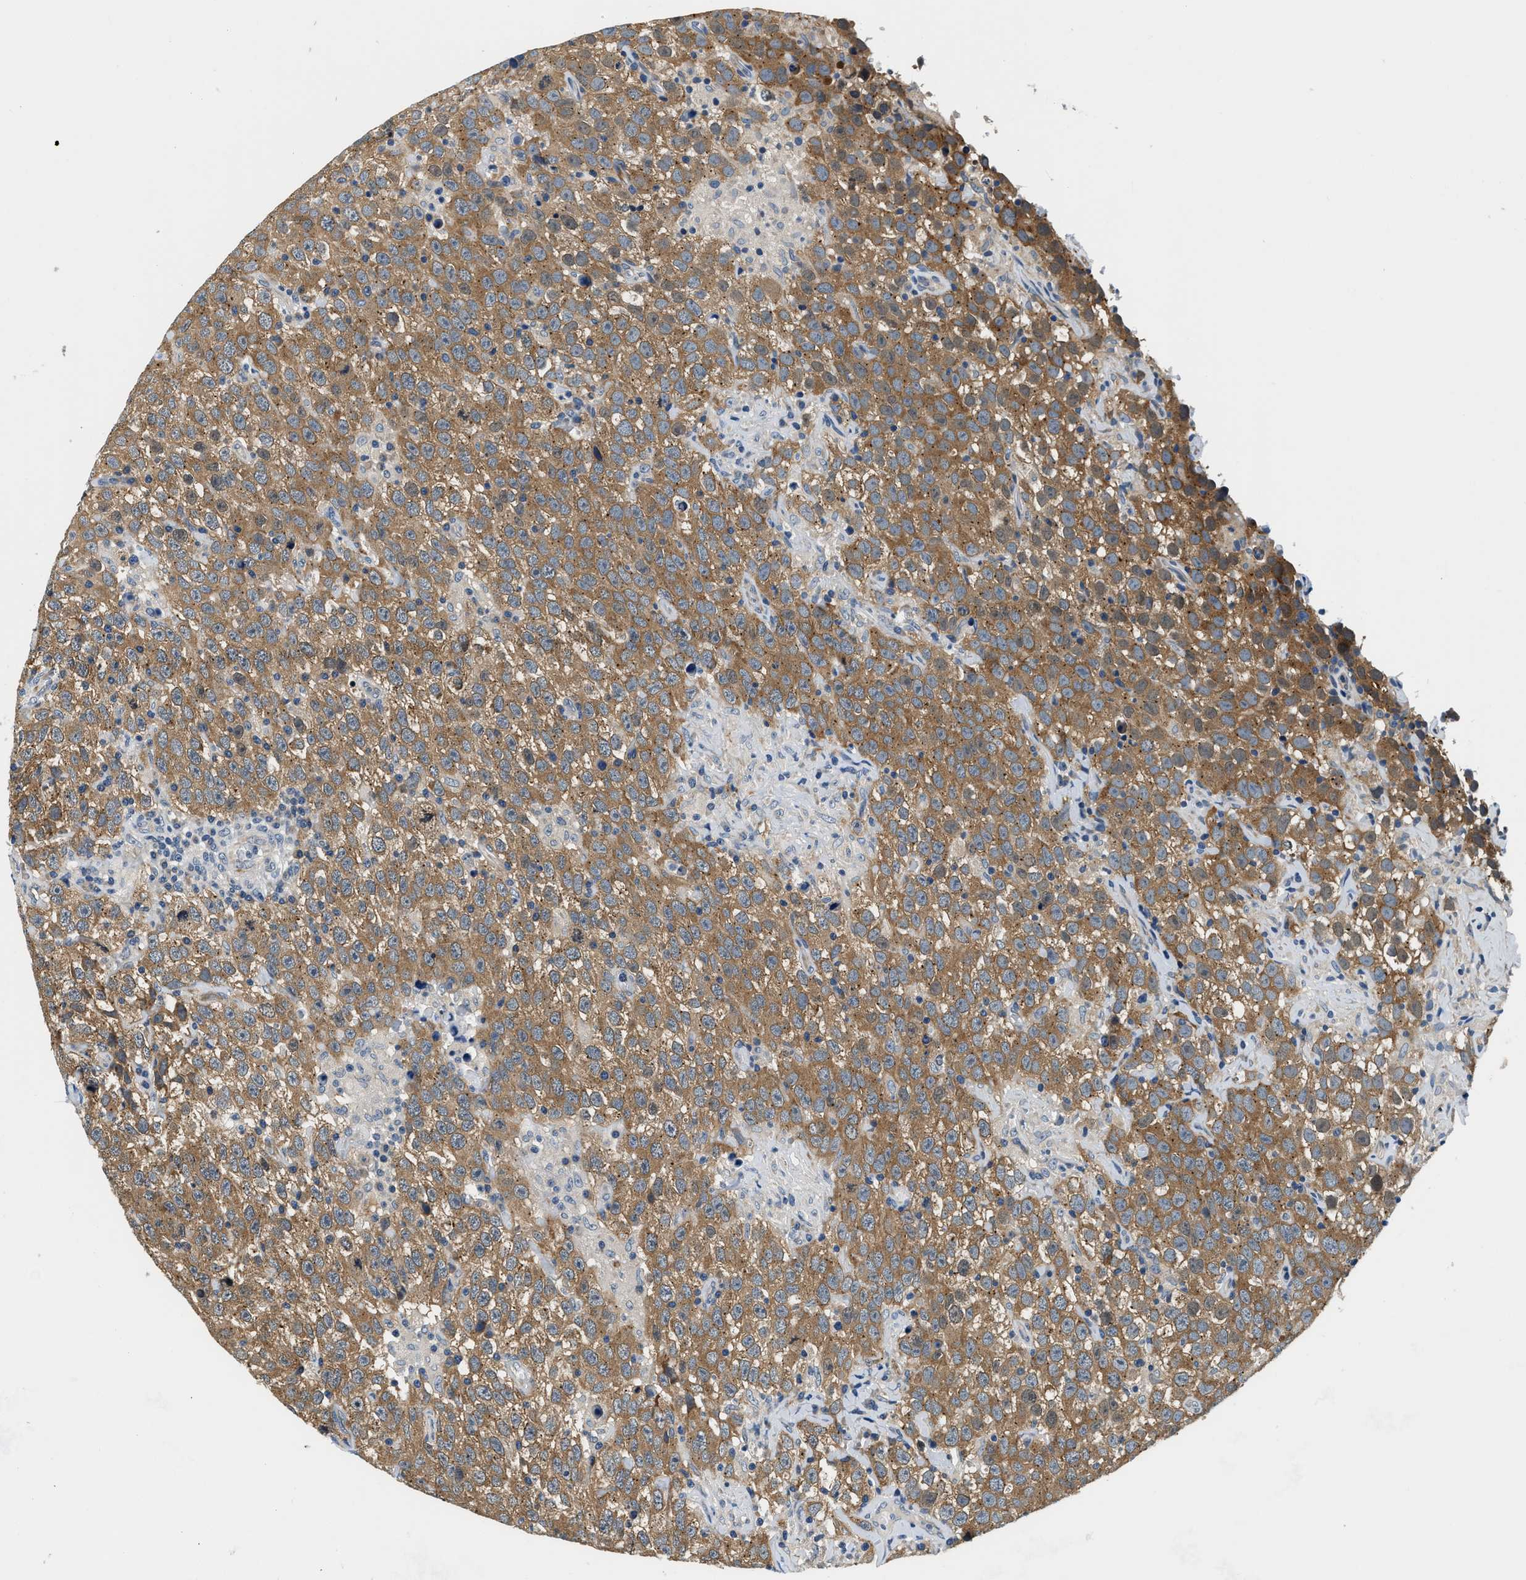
{"staining": {"intensity": "moderate", "quantity": ">75%", "location": "cytoplasmic/membranous"}, "tissue": "testis cancer", "cell_type": "Tumor cells", "image_type": "cancer", "snomed": [{"axis": "morphology", "description": "Seminoma, NOS"}, {"axis": "topography", "description": "Testis"}], "caption": "An IHC image of neoplastic tissue is shown. Protein staining in brown shows moderate cytoplasmic/membranous positivity in seminoma (testis) within tumor cells. The protein of interest is shown in brown color, while the nuclei are stained blue.", "gene": "YAE1", "patient": {"sex": "male", "age": 41}}